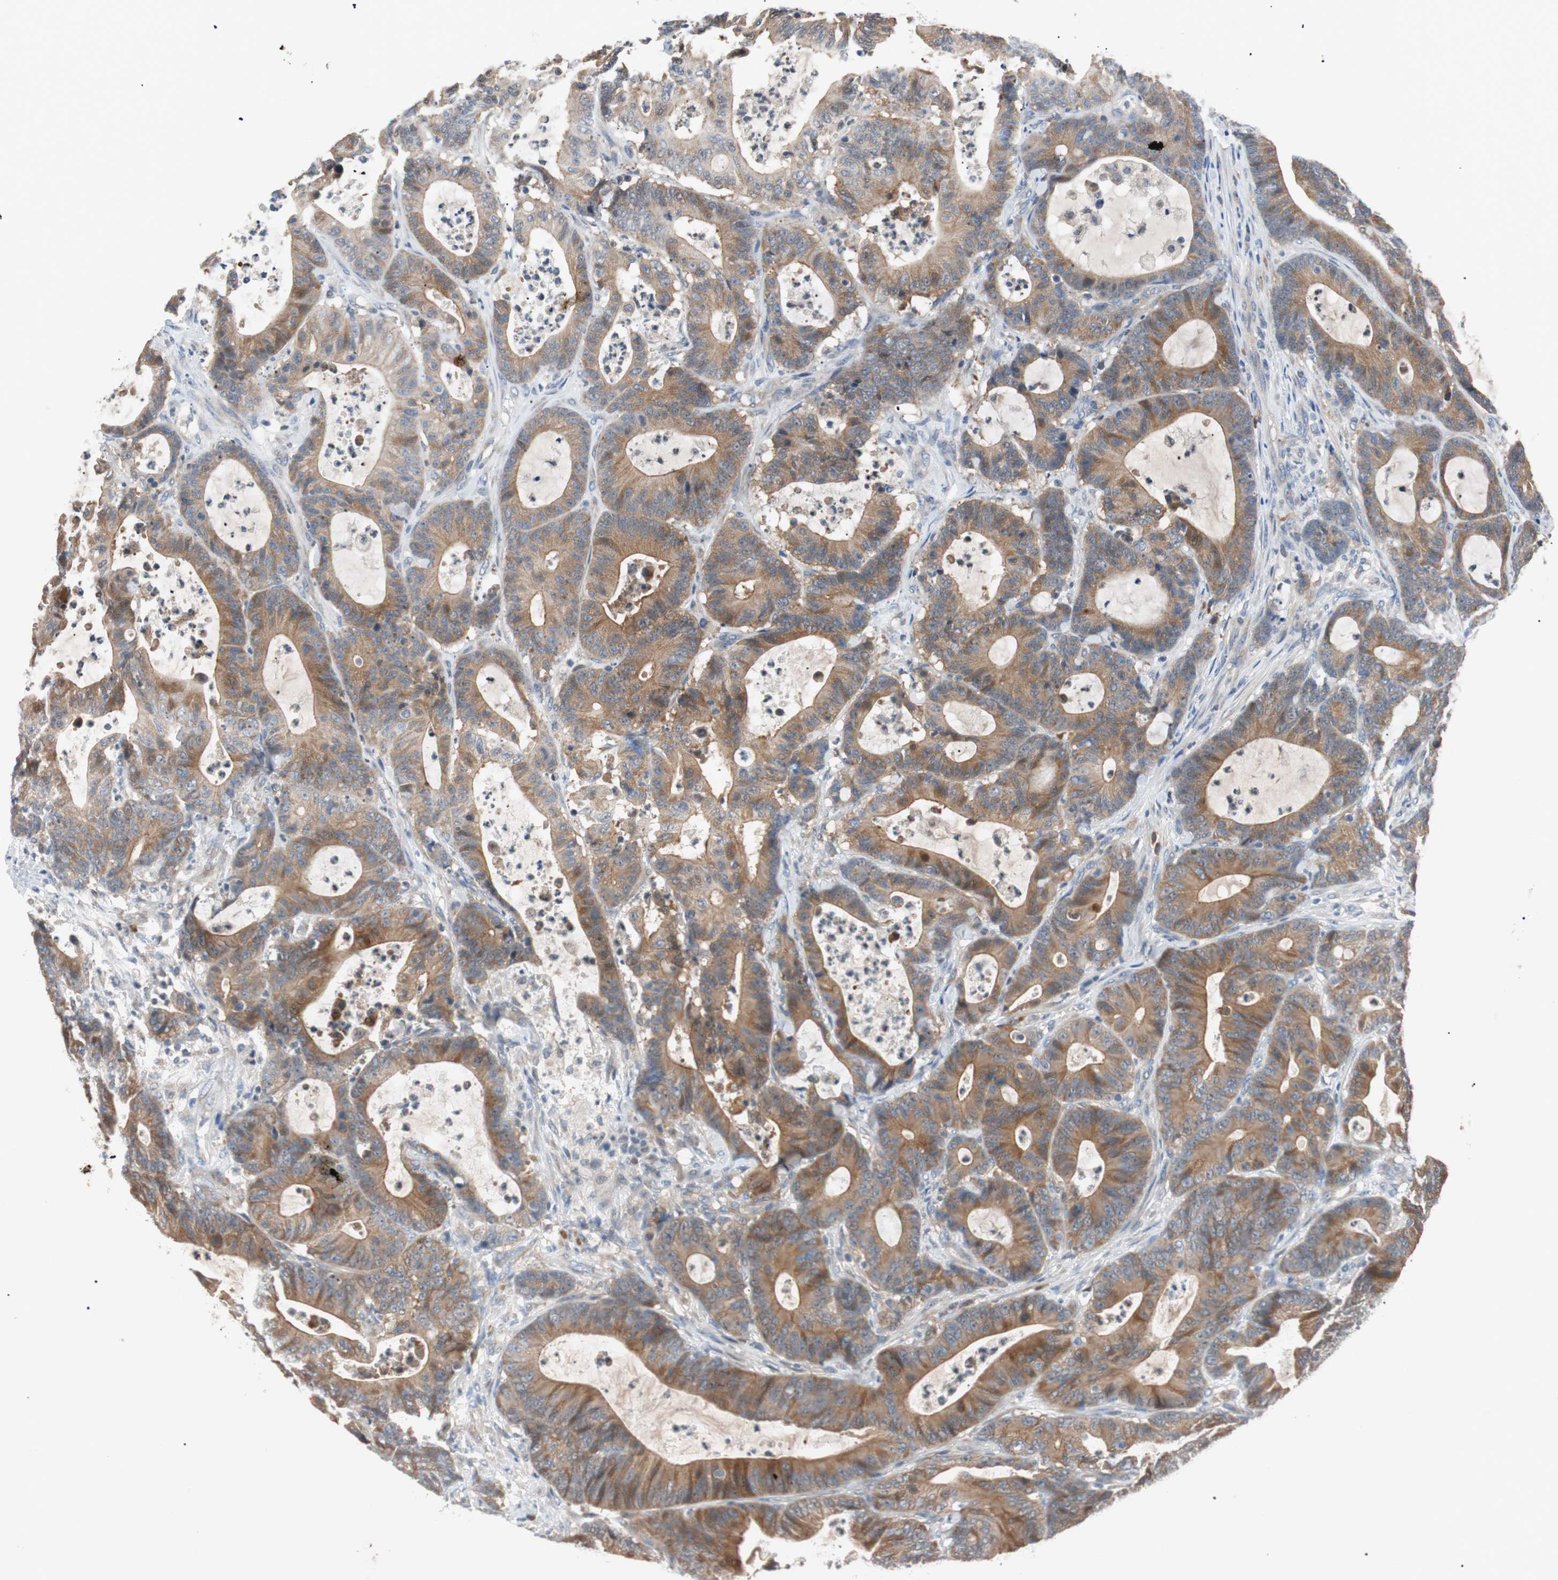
{"staining": {"intensity": "moderate", "quantity": ">75%", "location": "cytoplasmic/membranous"}, "tissue": "colorectal cancer", "cell_type": "Tumor cells", "image_type": "cancer", "snomed": [{"axis": "morphology", "description": "Adenocarcinoma, NOS"}, {"axis": "topography", "description": "Colon"}], "caption": "Adenocarcinoma (colorectal) stained for a protein reveals moderate cytoplasmic/membranous positivity in tumor cells.", "gene": "PCK1", "patient": {"sex": "female", "age": 84}}